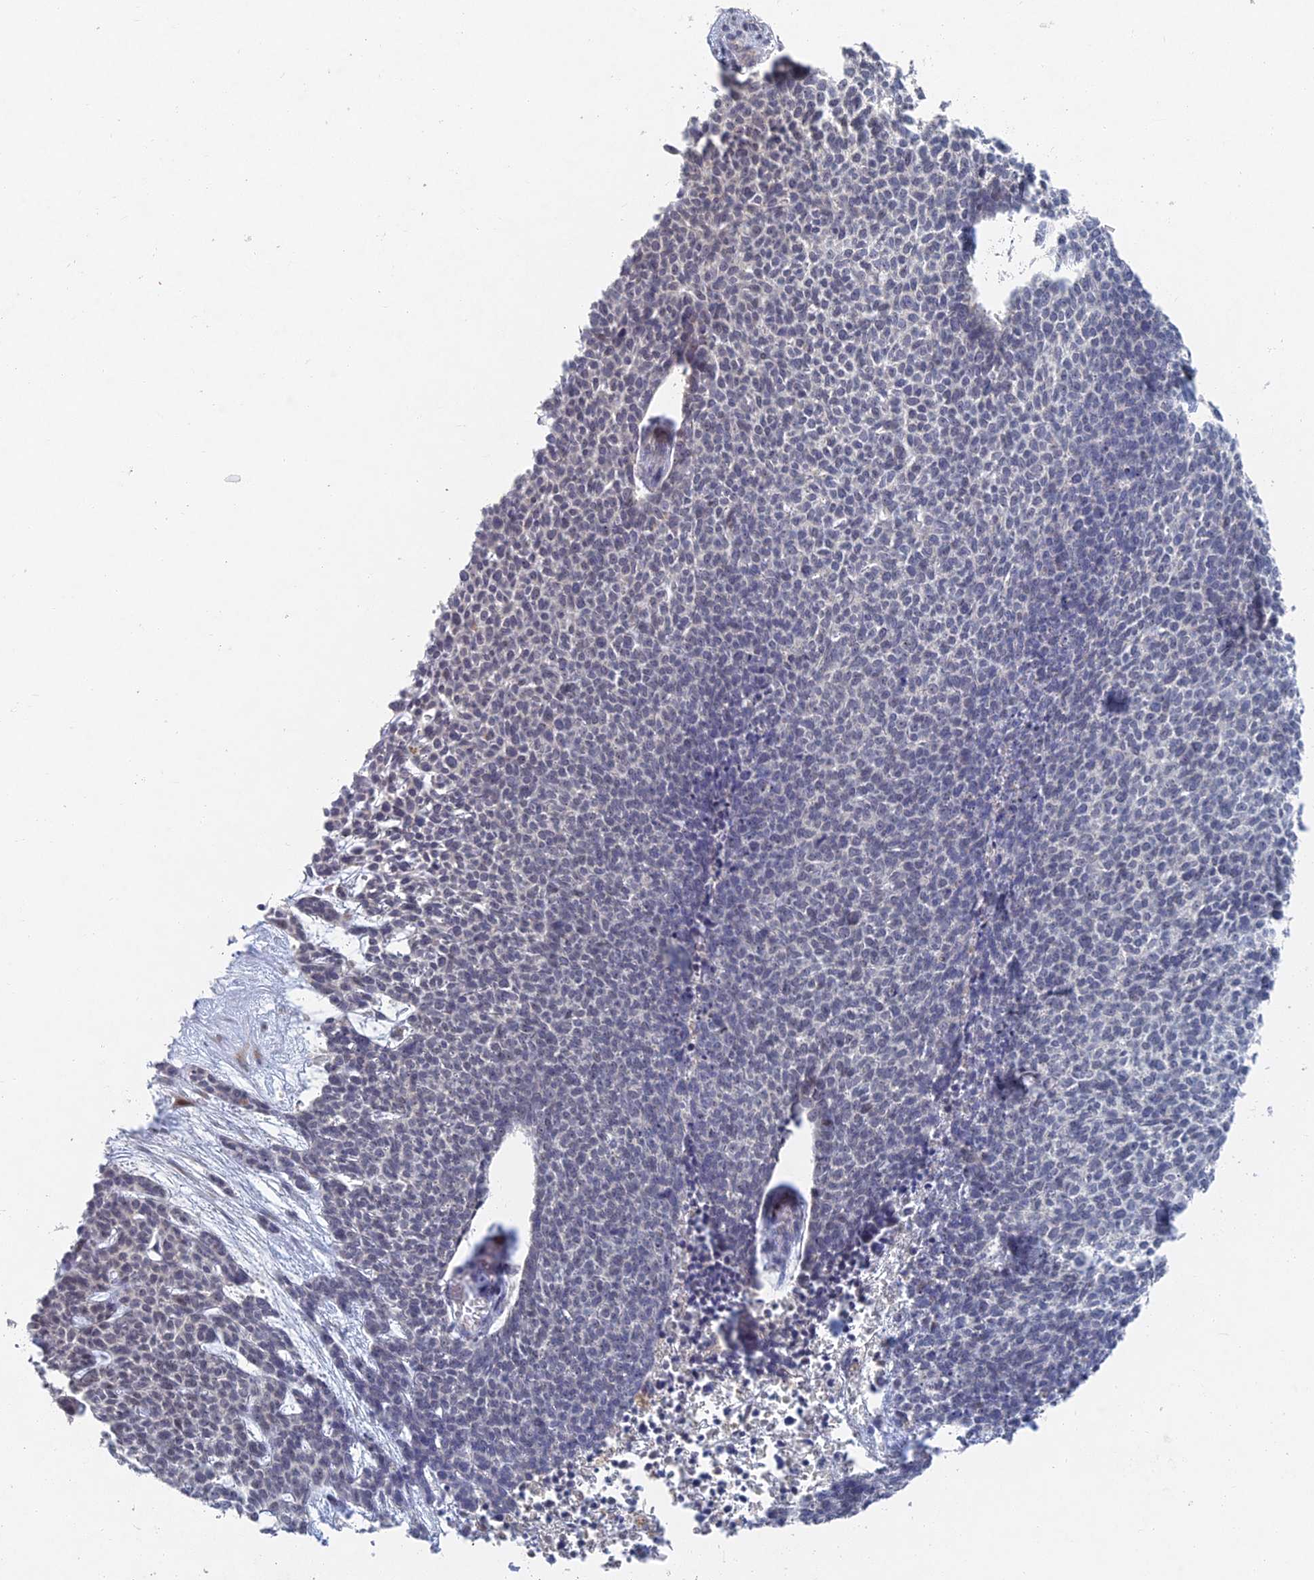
{"staining": {"intensity": "negative", "quantity": "none", "location": "none"}, "tissue": "skin cancer", "cell_type": "Tumor cells", "image_type": "cancer", "snomed": [{"axis": "morphology", "description": "Basal cell carcinoma"}, {"axis": "topography", "description": "Skin"}], "caption": "Histopathology image shows no protein staining in tumor cells of skin basal cell carcinoma tissue.", "gene": "GNA15", "patient": {"sex": "female", "age": 84}}